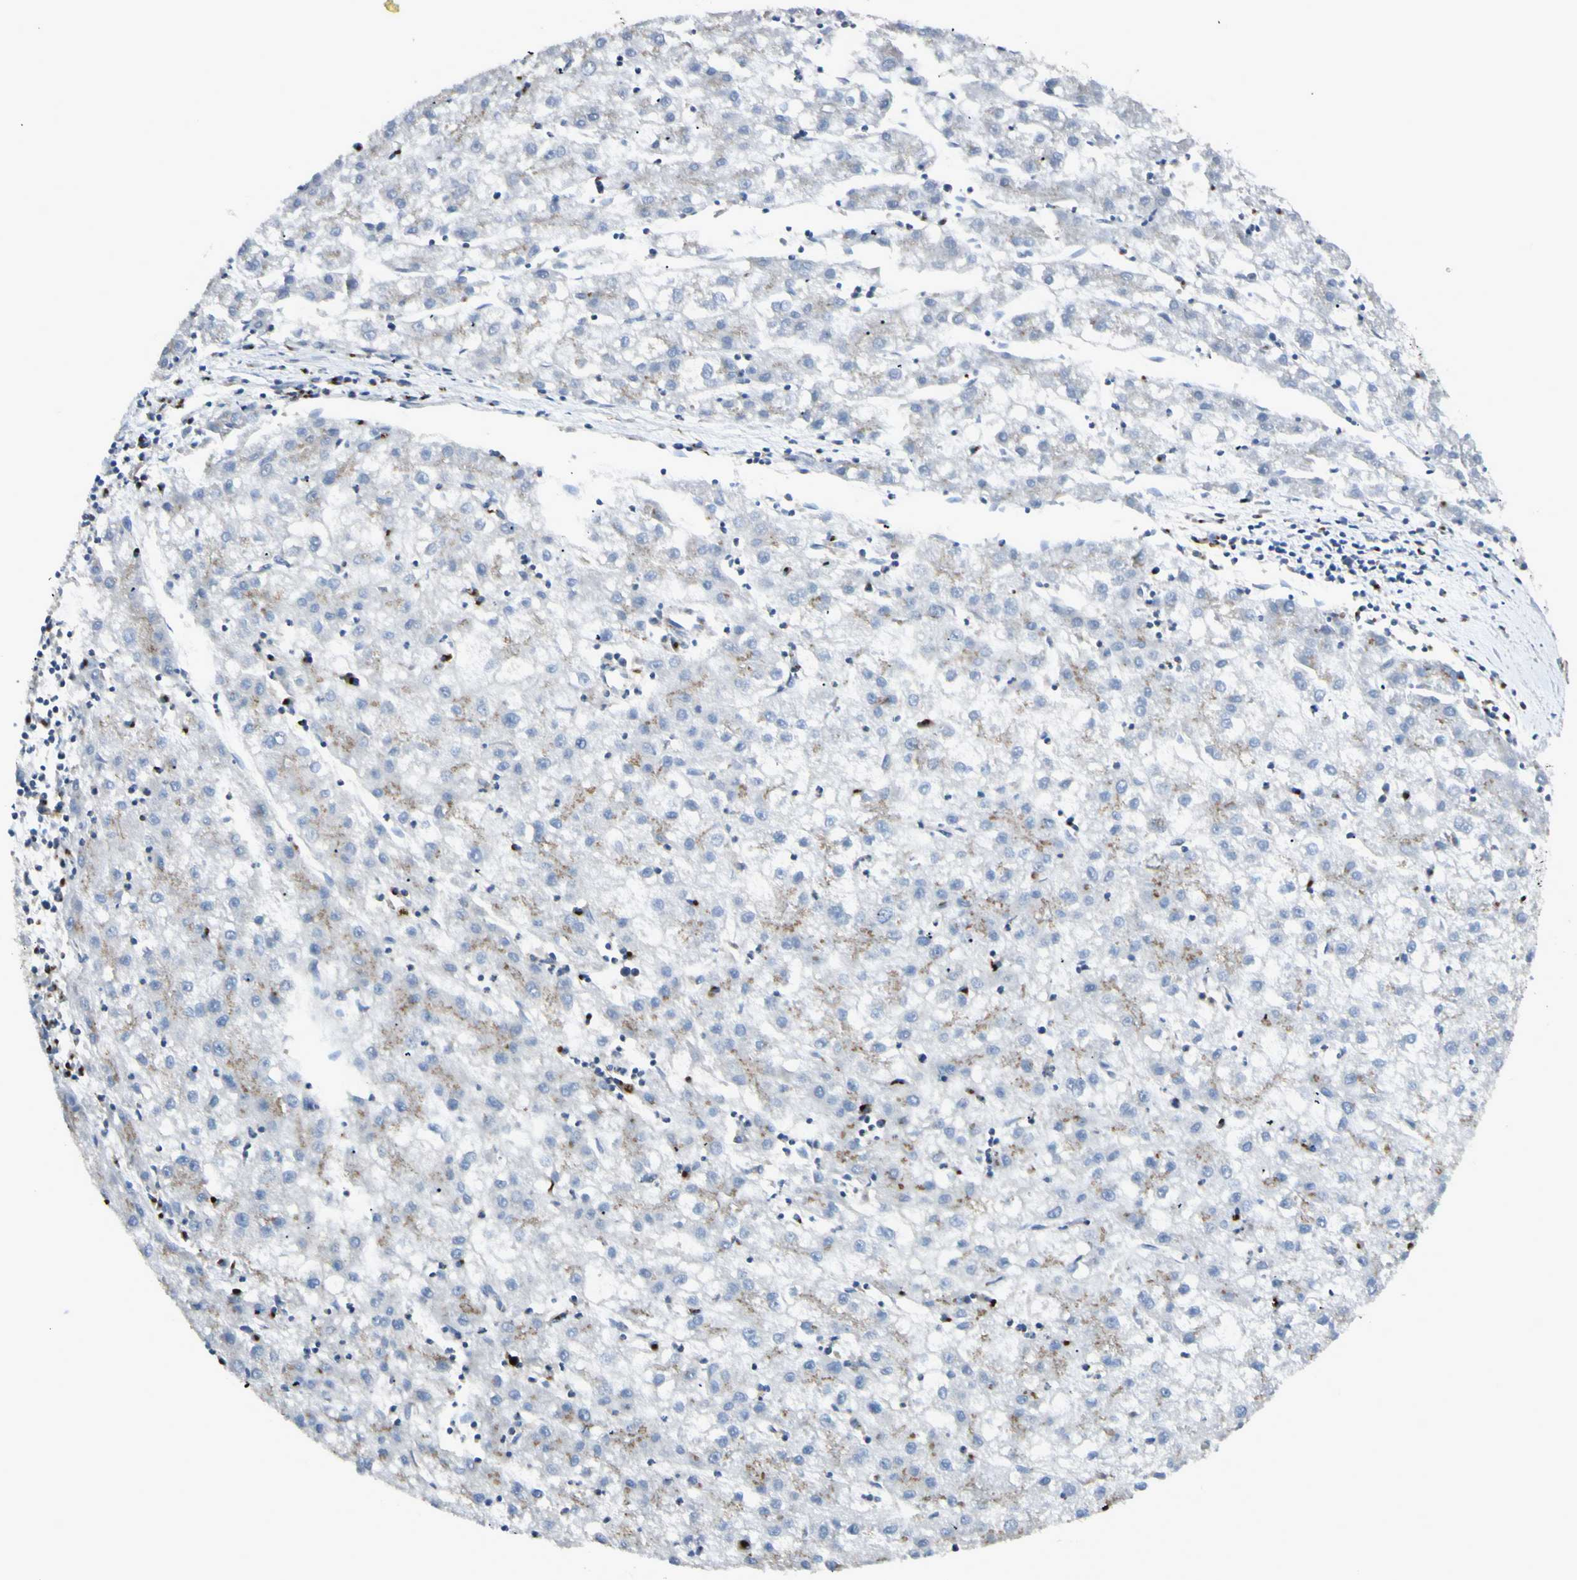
{"staining": {"intensity": "weak", "quantity": "<25%", "location": "cytoplasmic/membranous"}, "tissue": "liver cancer", "cell_type": "Tumor cells", "image_type": "cancer", "snomed": [{"axis": "morphology", "description": "Carcinoma, Hepatocellular, NOS"}, {"axis": "topography", "description": "Liver"}], "caption": "Liver cancer (hepatocellular carcinoma) stained for a protein using IHC displays no staining tumor cells.", "gene": "B4GALT3", "patient": {"sex": "male", "age": 72}}